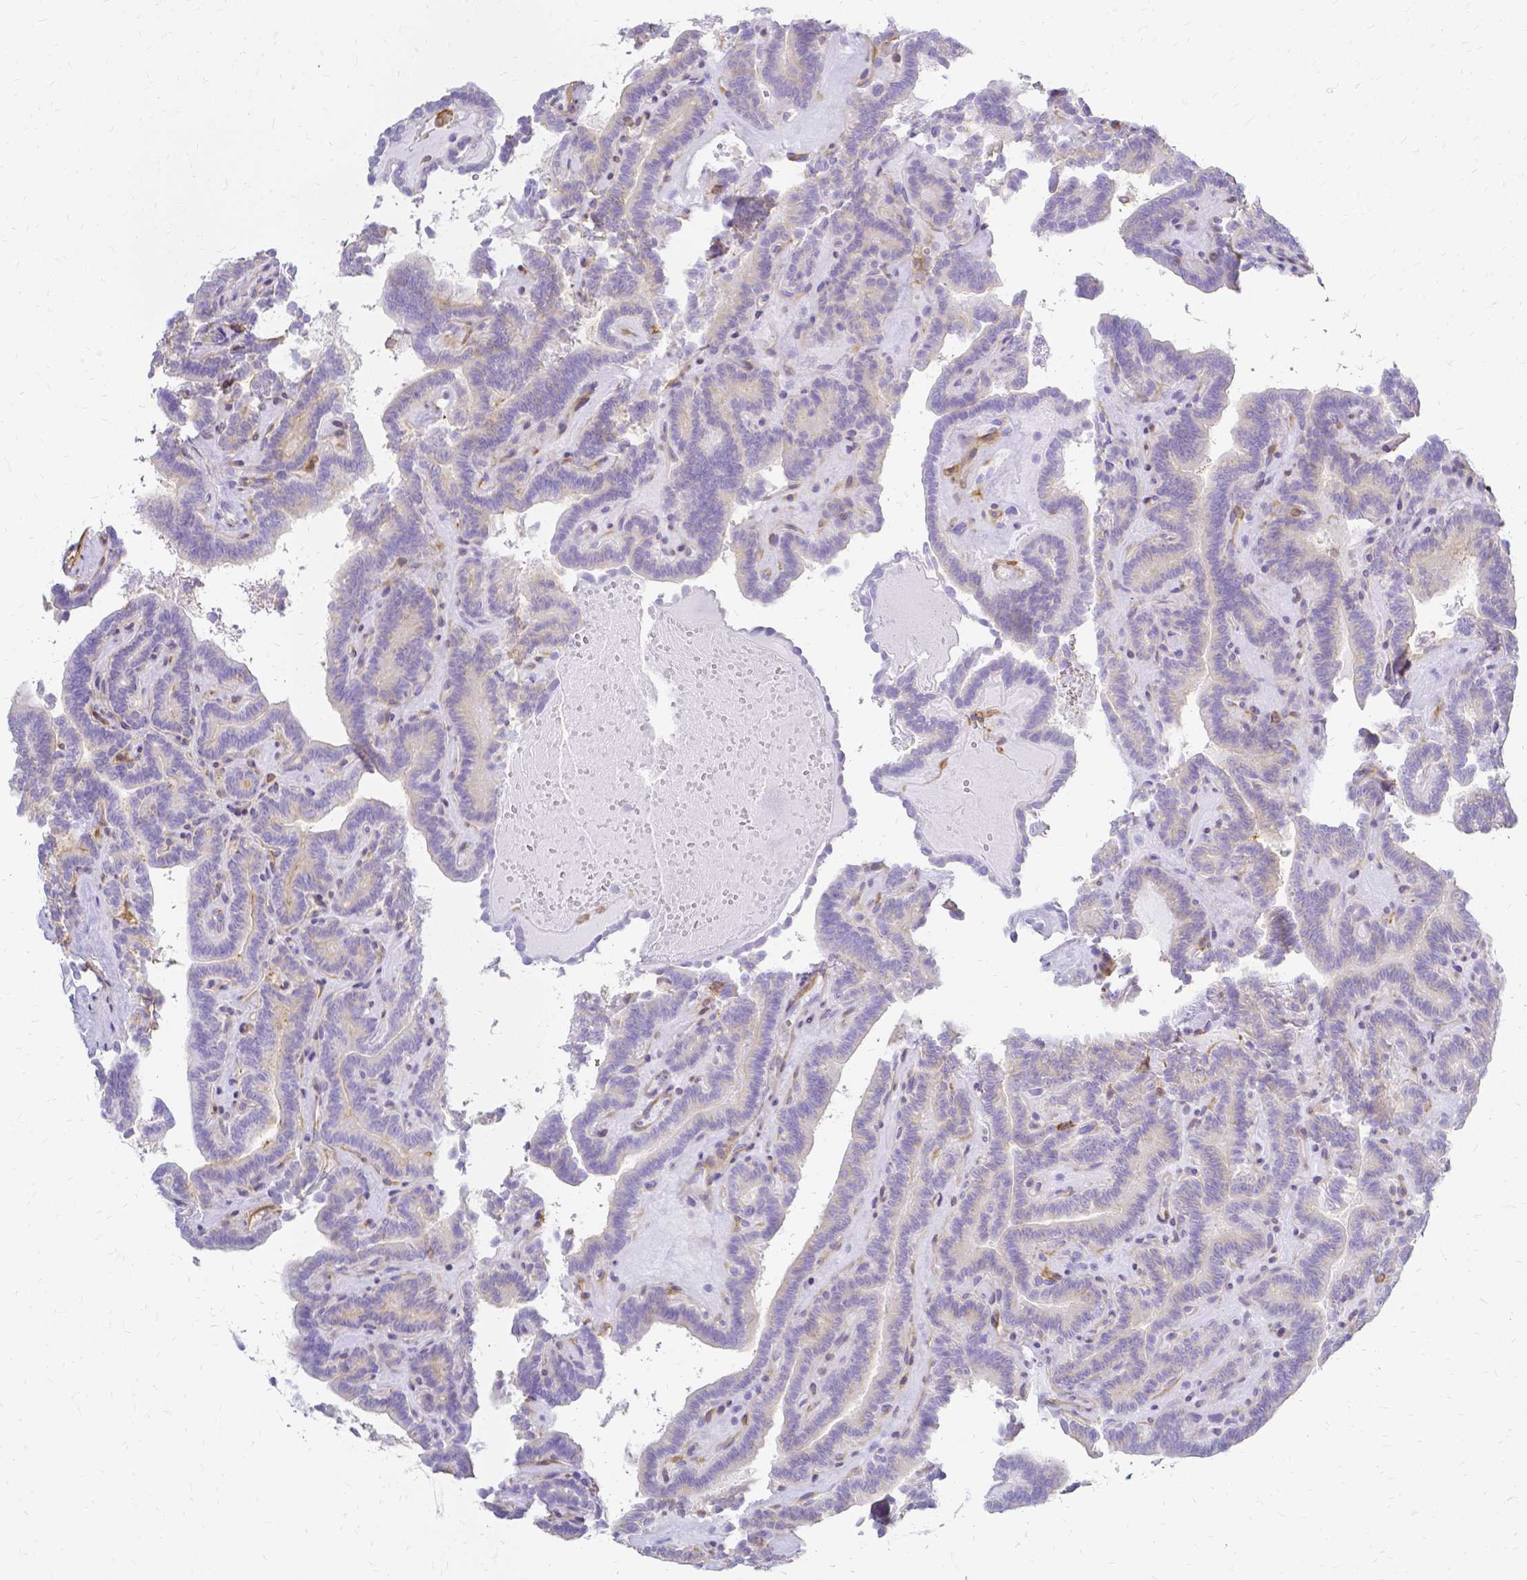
{"staining": {"intensity": "negative", "quantity": "none", "location": "none"}, "tissue": "thyroid cancer", "cell_type": "Tumor cells", "image_type": "cancer", "snomed": [{"axis": "morphology", "description": "Papillary adenocarcinoma, NOS"}, {"axis": "topography", "description": "Thyroid gland"}], "caption": "Thyroid papillary adenocarcinoma was stained to show a protein in brown. There is no significant positivity in tumor cells. (Stains: DAB (3,3'-diaminobenzidine) immunohistochemistry with hematoxylin counter stain, Microscopy: brightfield microscopy at high magnification).", "gene": "HSPA12A", "patient": {"sex": "female", "age": 21}}